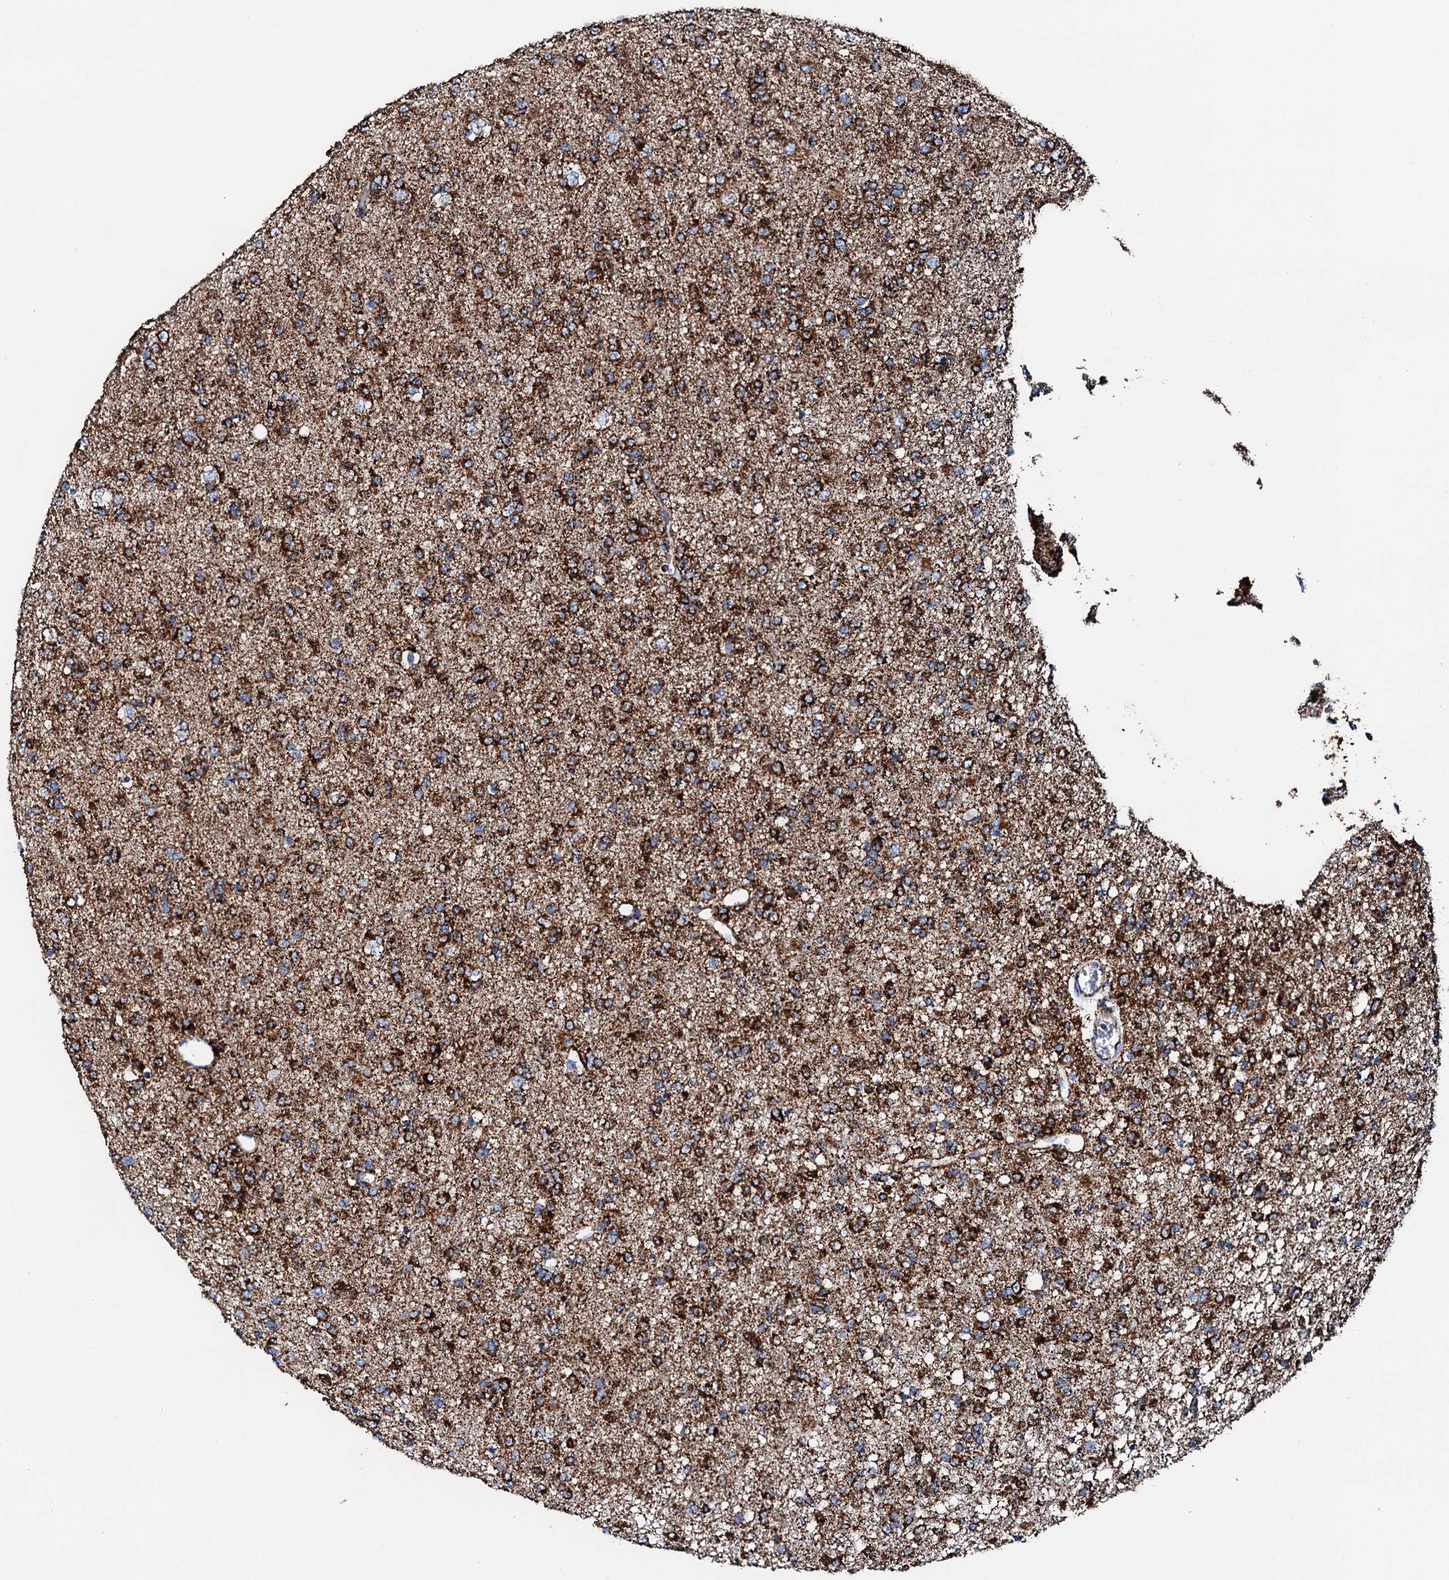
{"staining": {"intensity": "strong", "quantity": ">75%", "location": "cytoplasmic/membranous"}, "tissue": "glioma", "cell_type": "Tumor cells", "image_type": "cancer", "snomed": [{"axis": "morphology", "description": "Glioma, malignant, Low grade"}, {"axis": "topography", "description": "Brain"}], "caption": "This photomicrograph reveals immunohistochemistry (IHC) staining of human glioma, with high strong cytoplasmic/membranous expression in about >75% of tumor cells.", "gene": "HADH", "patient": {"sex": "male", "age": 65}}